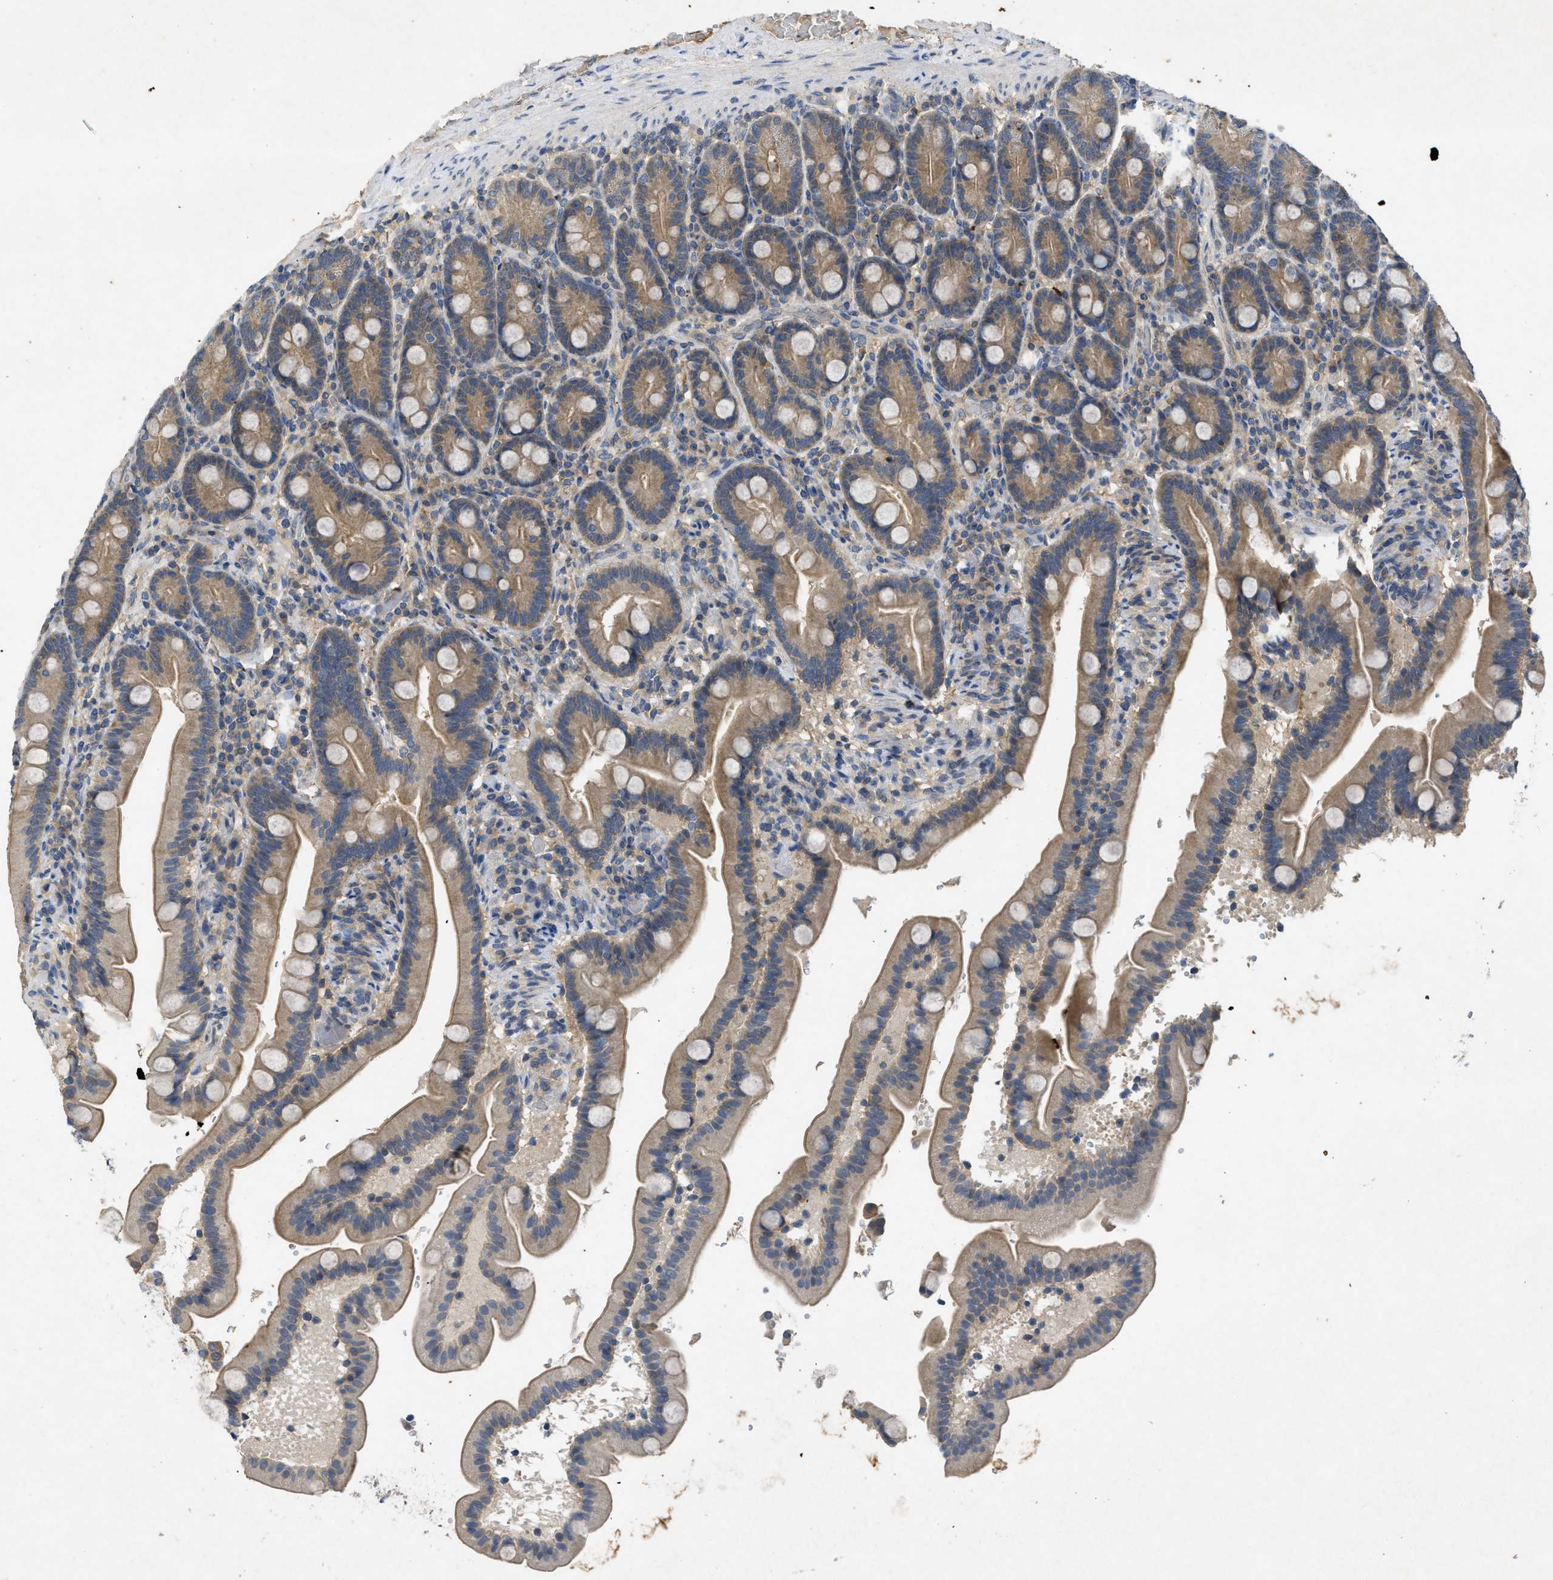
{"staining": {"intensity": "moderate", "quantity": "25%-75%", "location": "cytoplasmic/membranous"}, "tissue": "duodenum", "cell_type": "Glandular cells", "image_type": "normal", "snomed": [{"axis": "morphology", "description": "Normal tissue, NOS"}, {"axis": "topography", "description": "Duodenum"}], "caption": "A brown stain highlights moderate cytoplasmic/membranous staining of a protein in glandular cells of normal duodenum.", "gene": "PPP3CA", "patient": {"sex": "male", "age": 54}}